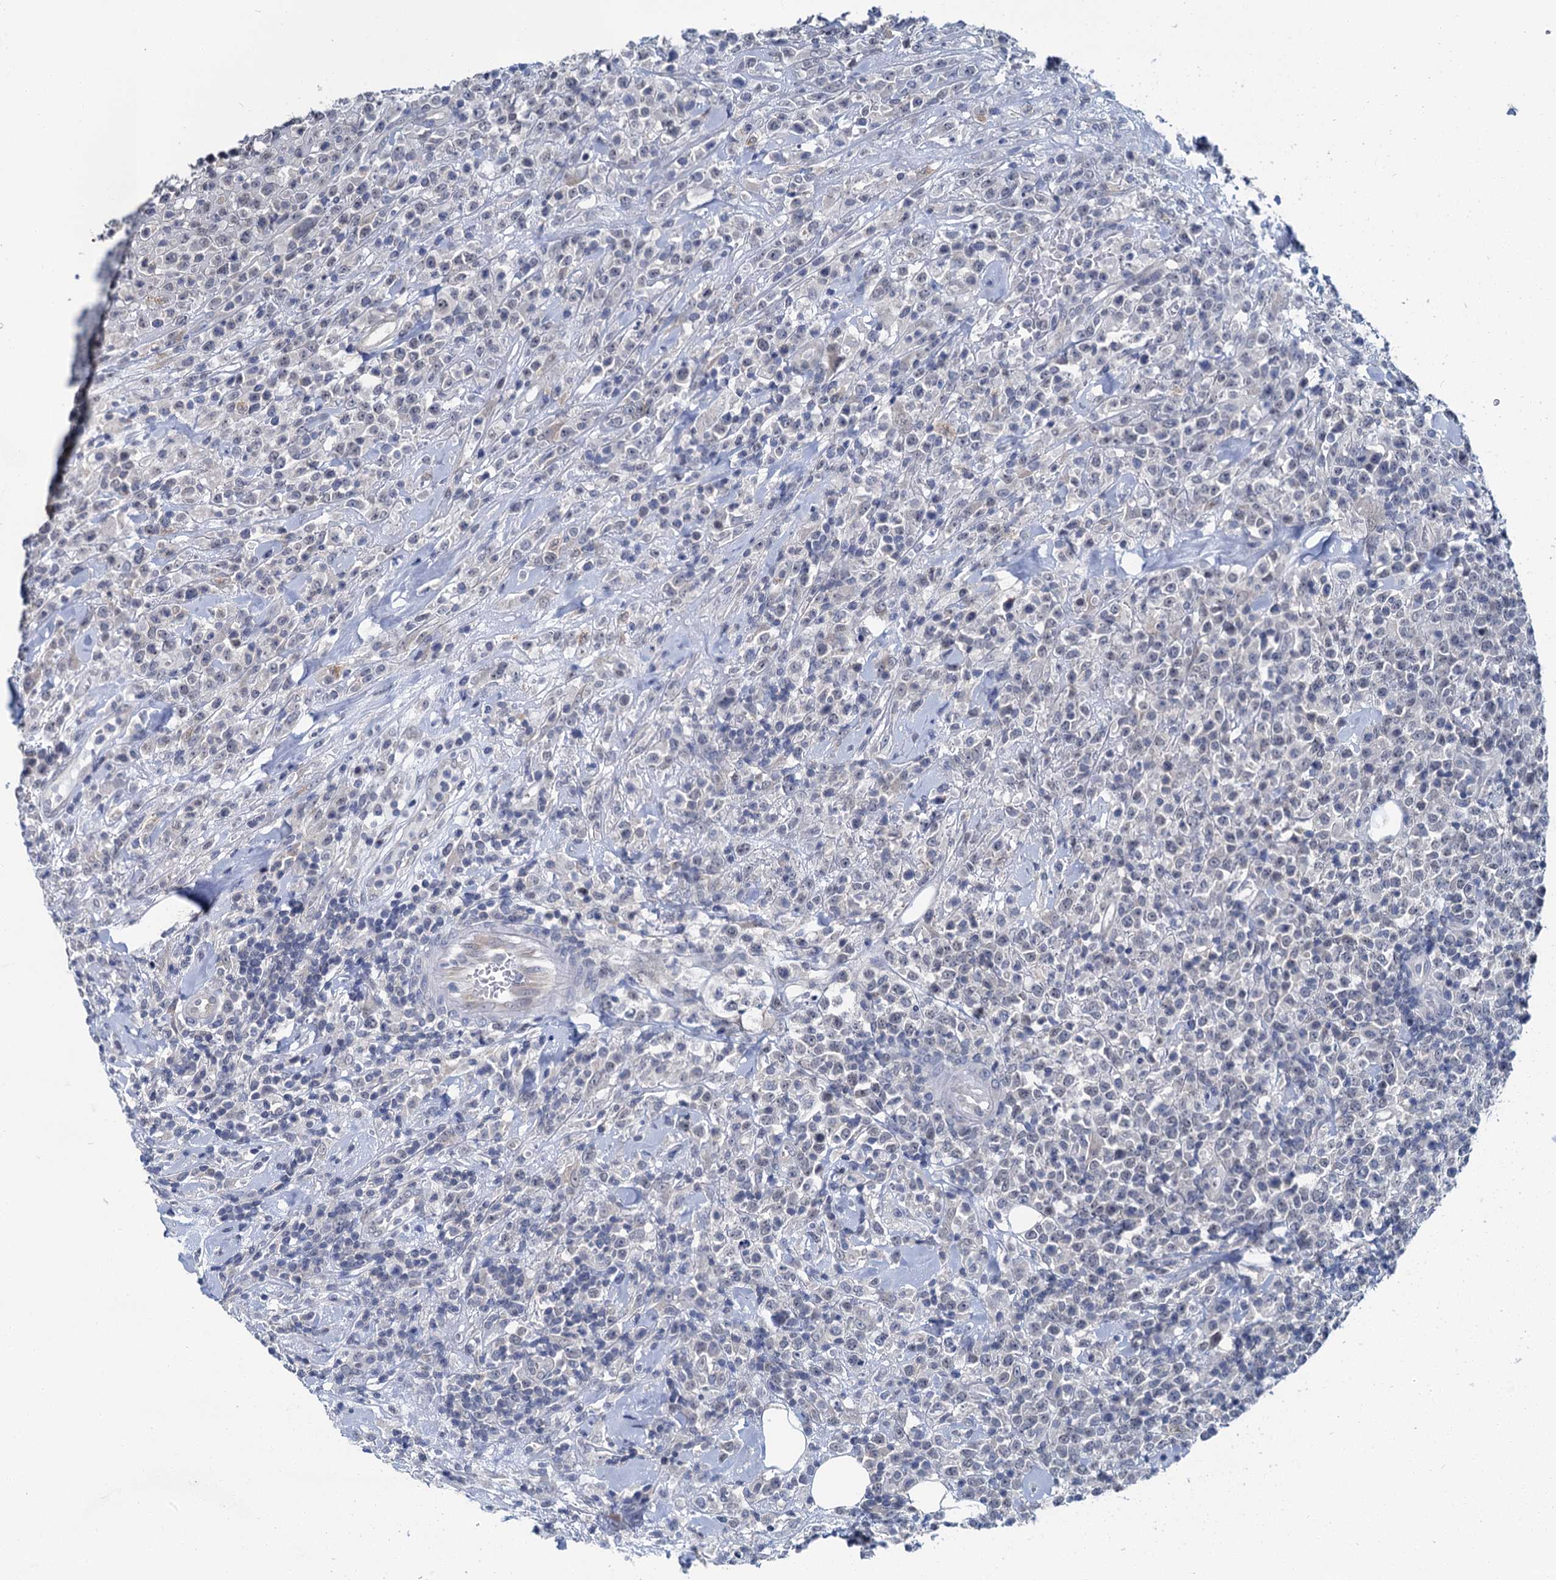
{"staining": {"intensity": "negative", "quantity": "none", "location": "none"}, "tissue": "lymphoma", "cell_type": "Tumor cells", "image_type": "cancer", "snomed": [{"axis": "morphology", "description": "Malignant lymphoma, non-Hodgkin's type, High grade"}, {"axis": "topography", "description": "Colon"}], "caption": "Protein analysis of lymphoma demonstrates no significant expression in tumor cells. (DAB (3,3'-diaminobenzidine) immunohistochemistry (IHC), high magnification).", "gene": "MIOX", "patient": {"sex": "female", "age": 53}}